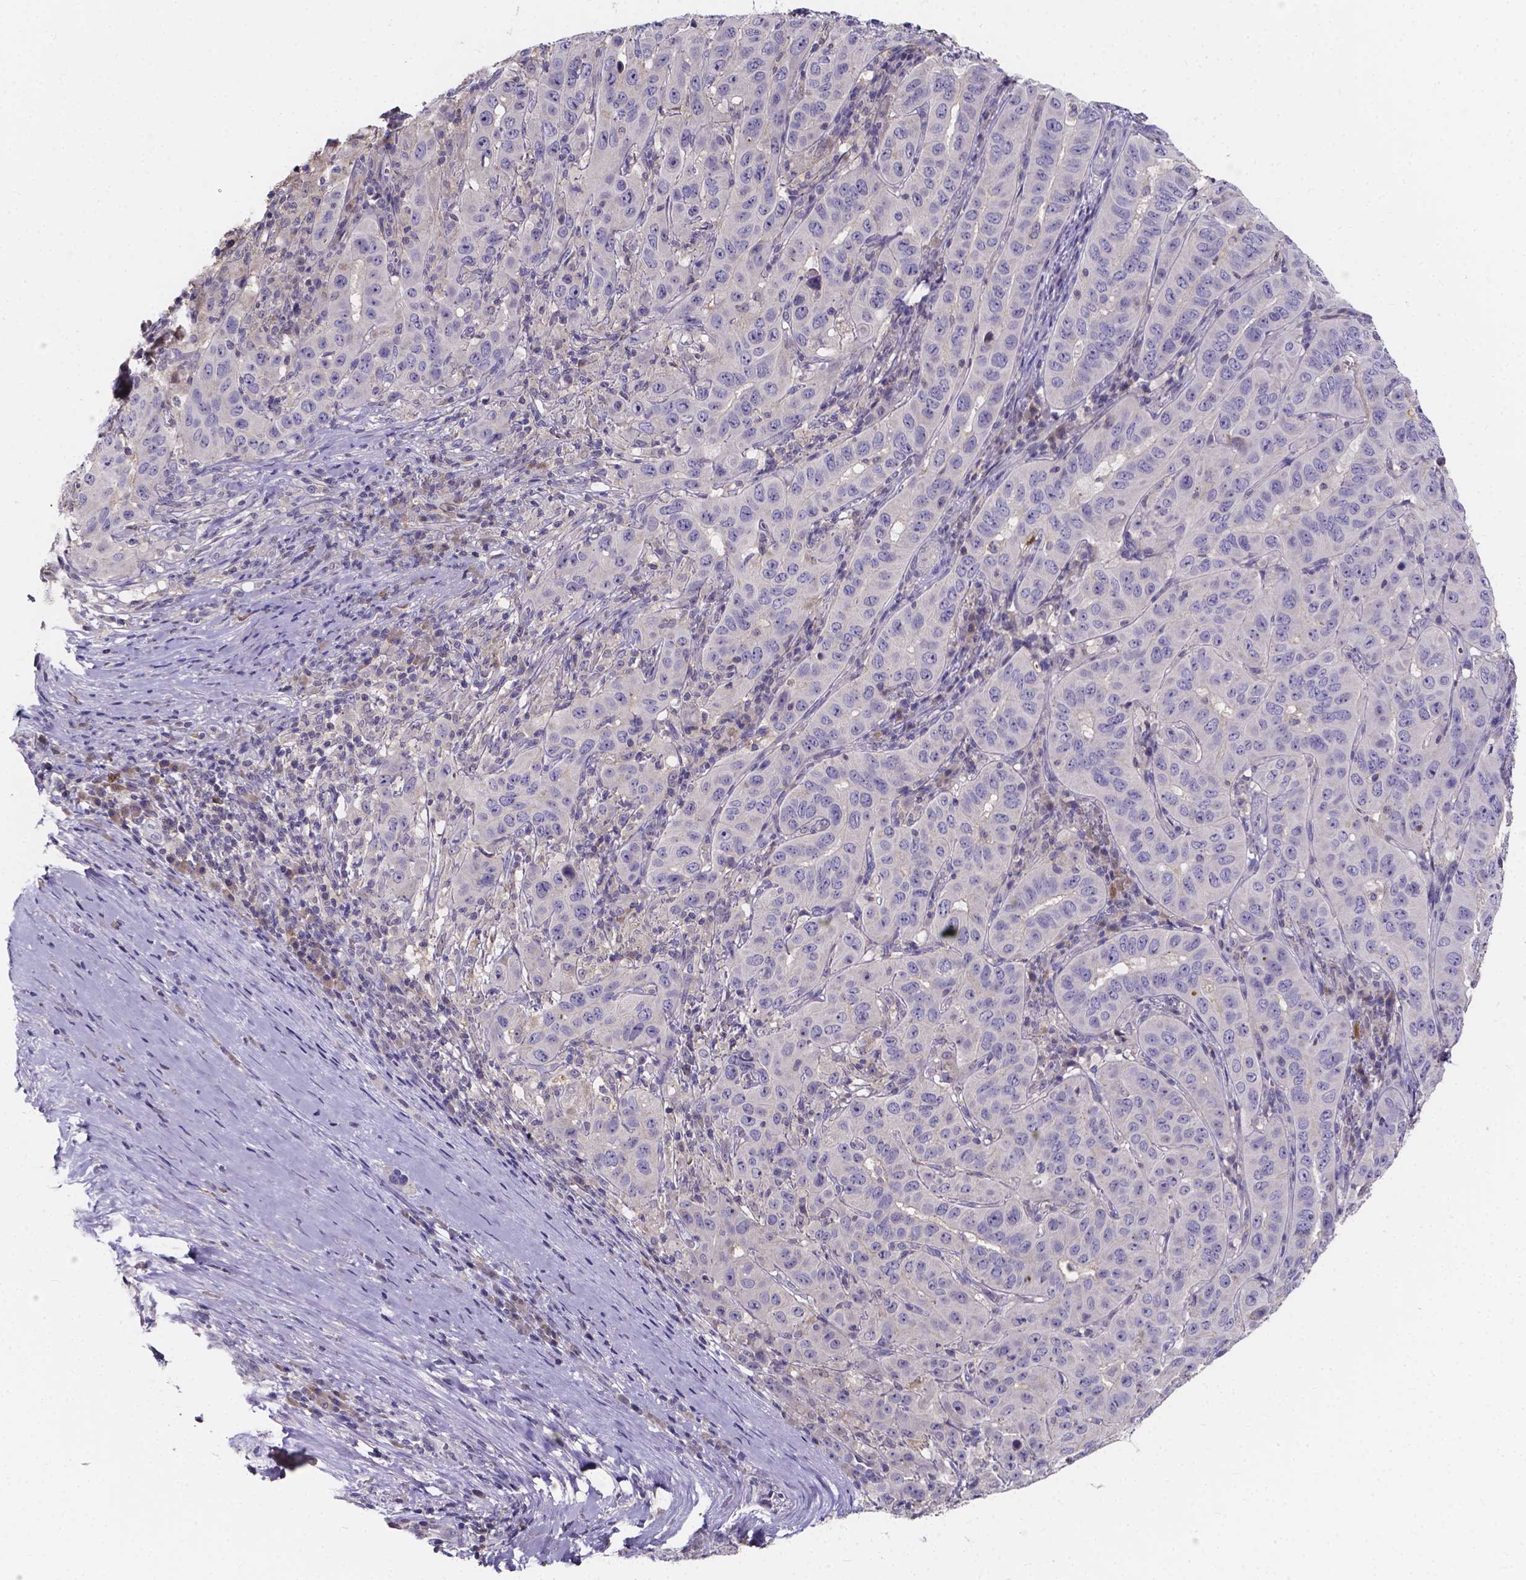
{"staining": {"intensity": "negative", "quantity": "none", "location": "none"}, "tissue": "pancreatic cancer", "cell_type": "Tumor cells", "image_type": "cancer", "snomed": [{"axis": "morphology", "description": "Adenocarcinoma, NOS"}, {"axis": "topography", "description": "Pancreas"}], "caption": "Immunohistochemistry of pancreatic cancer displays no staining in tumor cells.", "gene": "SPOCD1", "patient": {"sex": "male", "age": 63}}